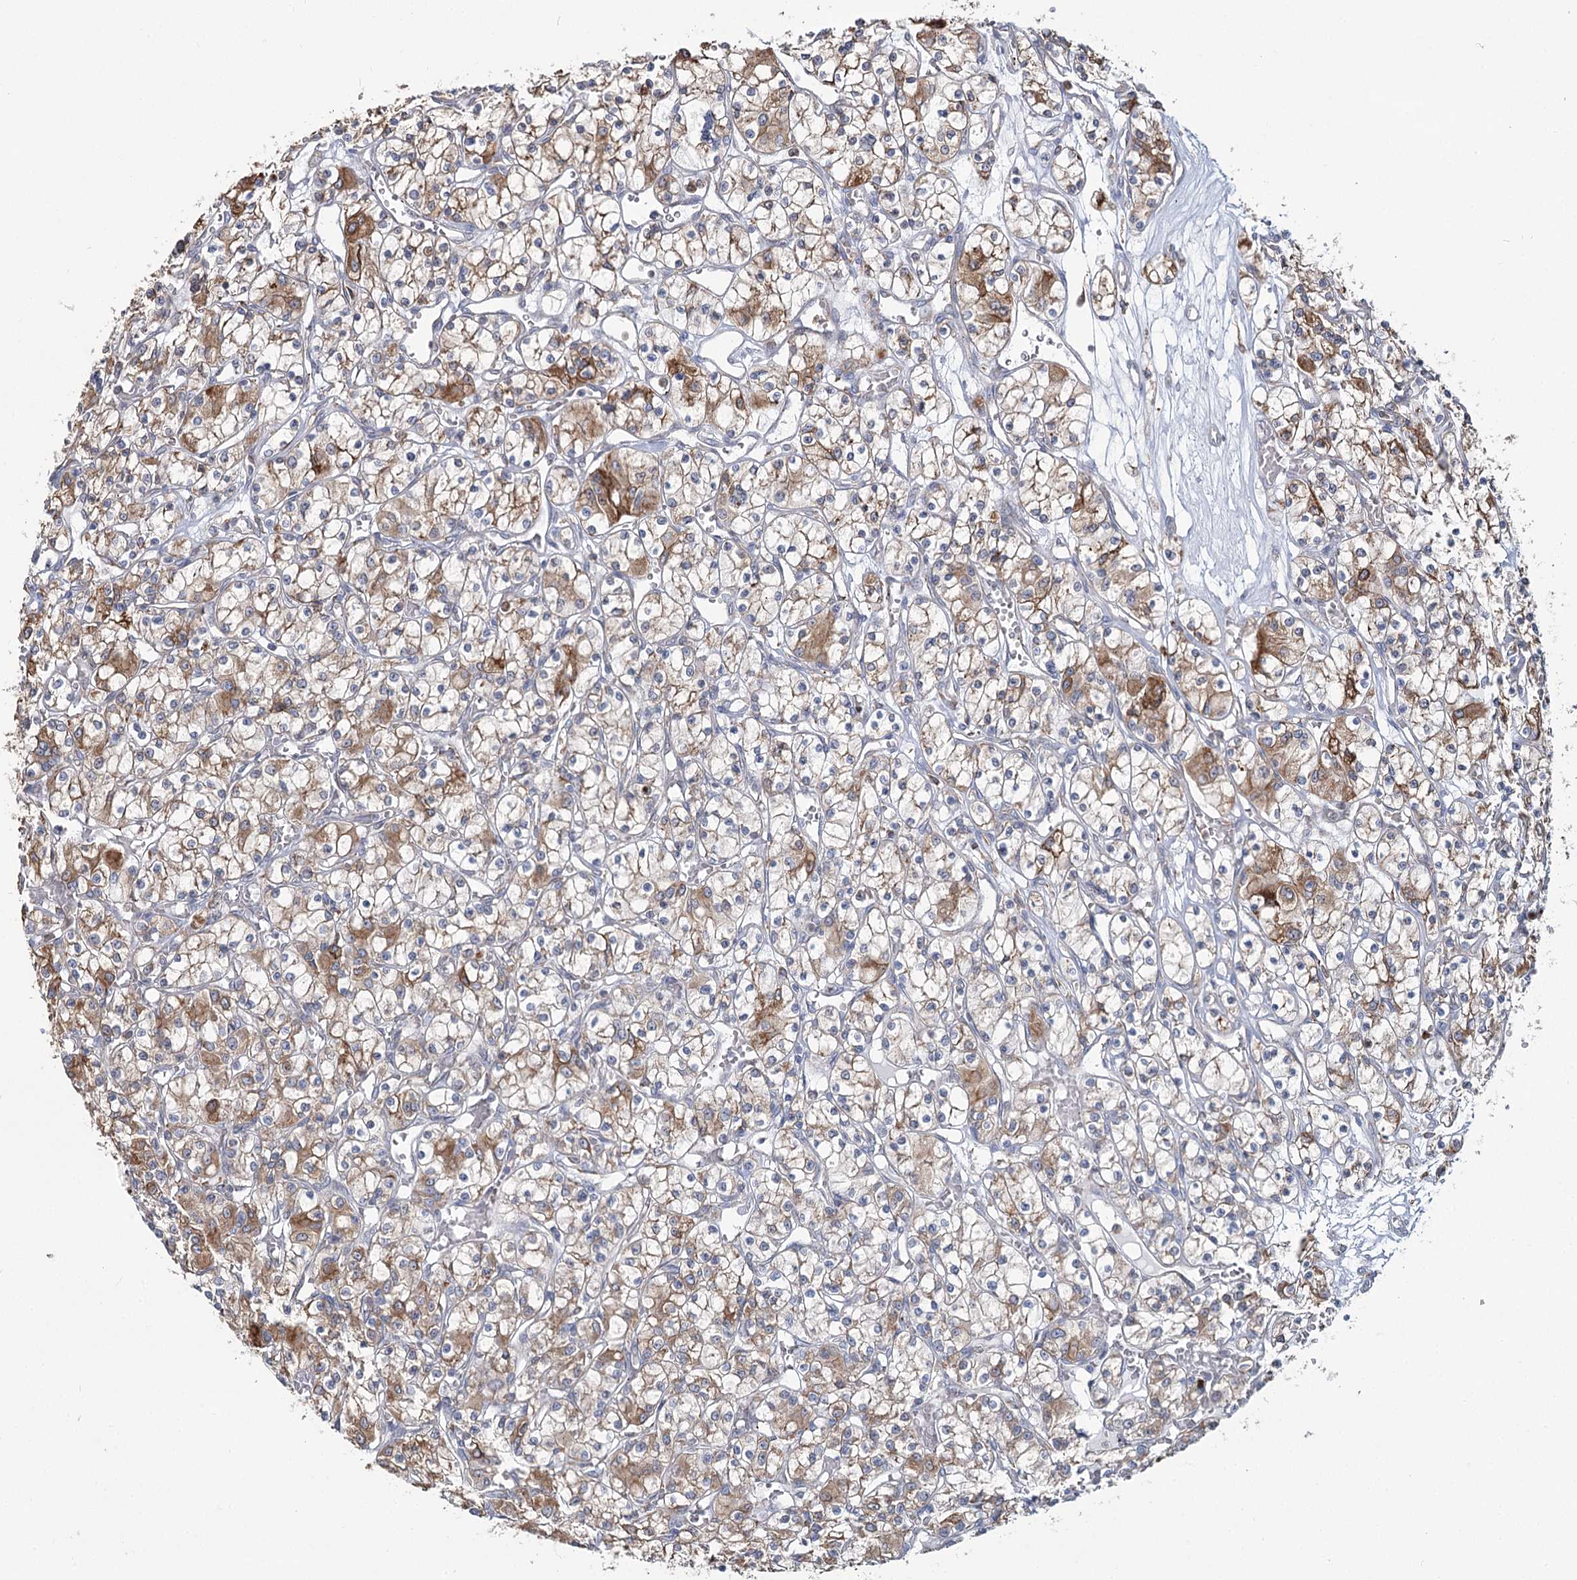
{"staining": {"intensity": "moderate", "quantity": ">75%", "location": "cytoplasmic/membranous"}, "tissue": "renal cancer", "cell_type": "Tumor cells", "image_type": "cancer", "snomed": [{"axis": "morphology", "description": "Adenocarcinoma, NOS"}, {"axis": "topography", "description": "Kidney"}], "caption": "Immunohistochemistry (IHC) image of human adenocarcinoma (renal) stained for a protein (brown), which shows medium levels of moderate cytoplasmic/membranous positivity in about >75% of tumor cells.", "gene": "ZCCHC9", "patient": {"sex": "female", "age": 59}}